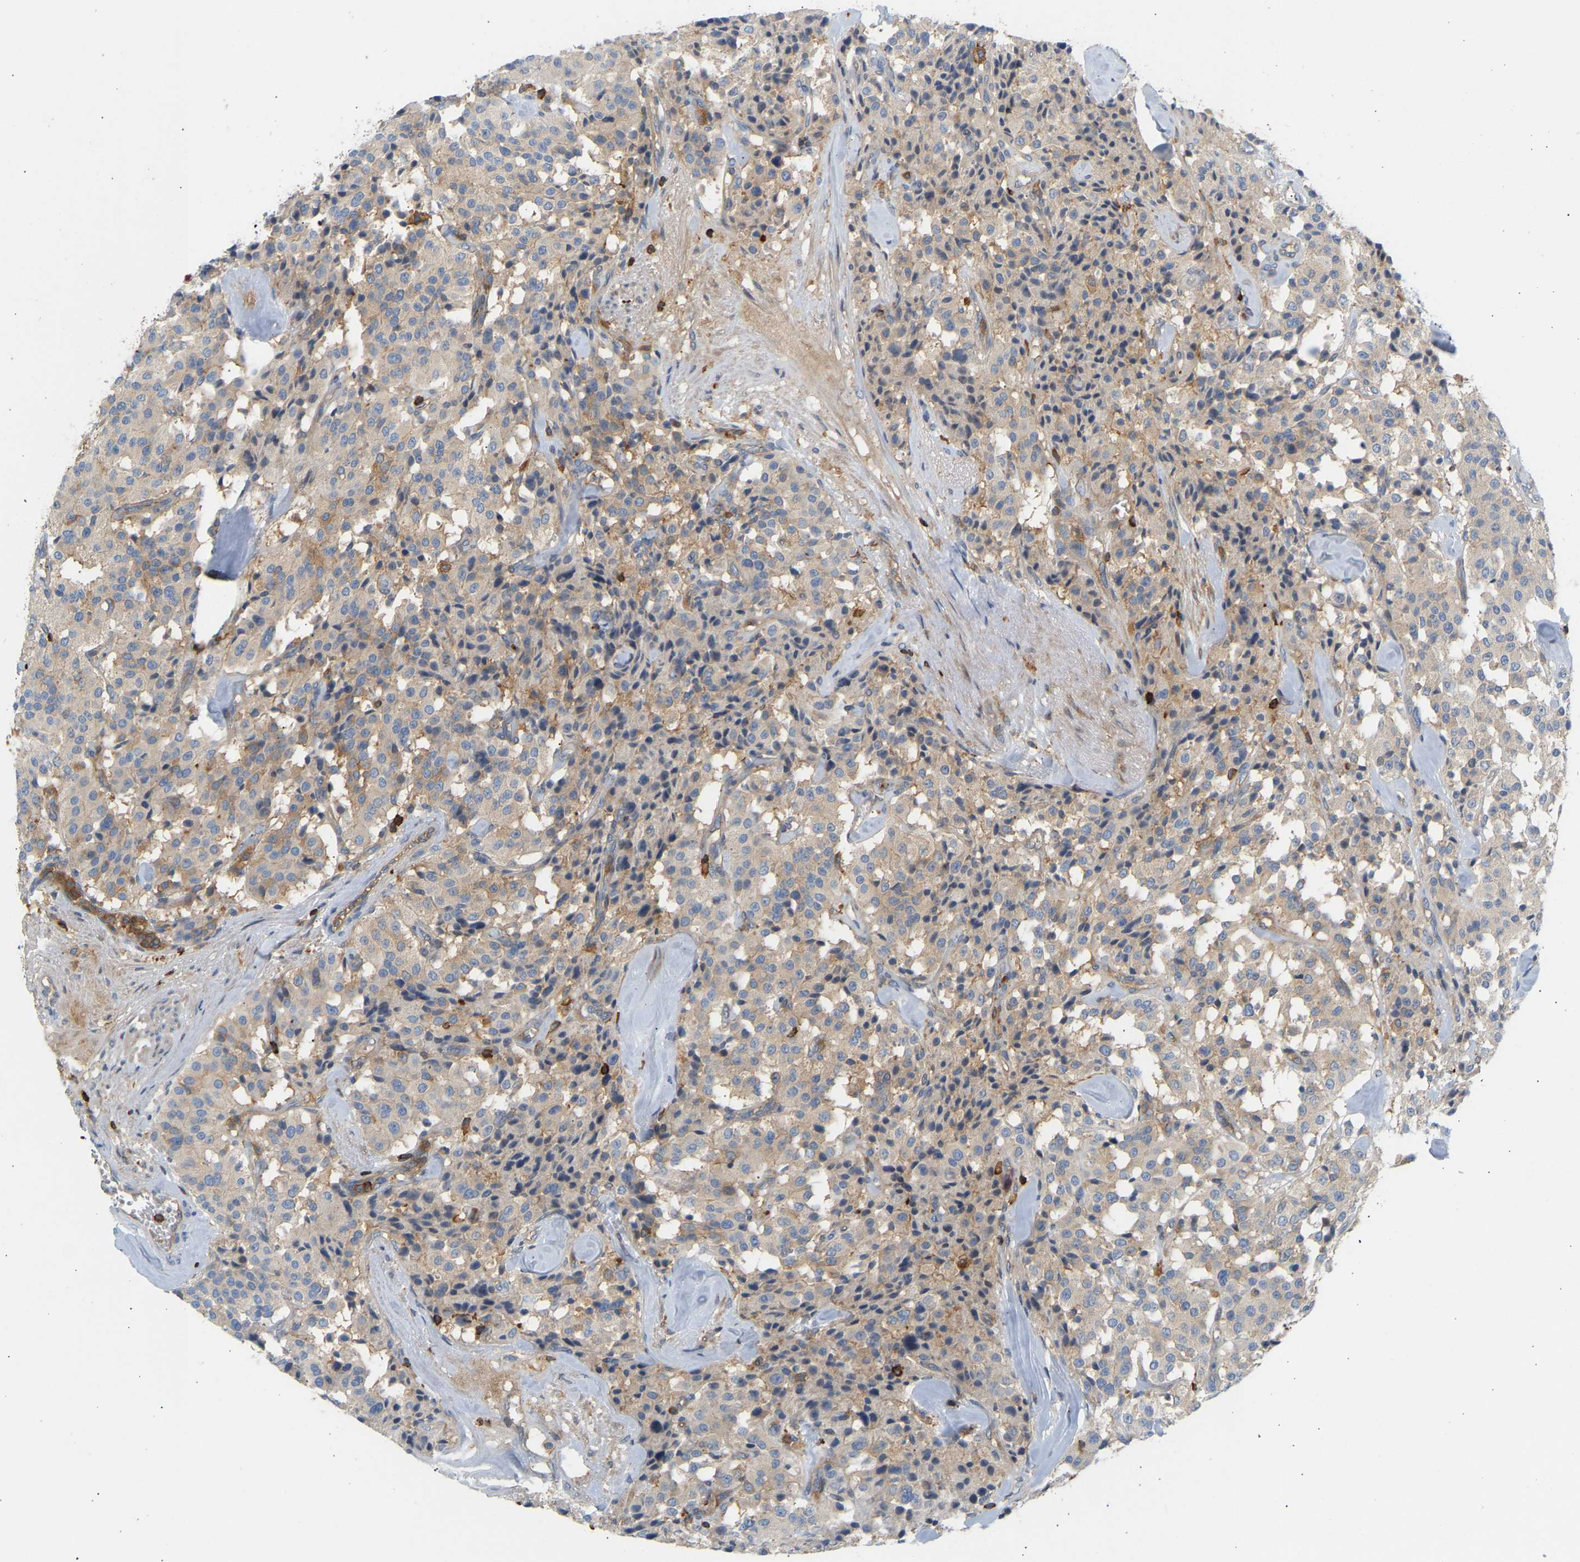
{"staining": {"intensity": "weak", "quantity": ">75%", "location": "cytoplasmic/membranous"}, "tissue": "carcinoid", "cell_type": "Tumor cells", "image_type": "cancer", "snomed": [{"axis": "morphology", "description": "Carcinoid, malignant, NOS"}, {"axis": "topography", "description": "Lung"}], "caption": "The immunohistochemical stain highlights weak cytoplasmic/membranous staining in tumor cells of carcinoid (malignant) tissue. Using DAB (3,3'-diaminobenzidine) (brown) and hematoxylin (blue) stains, captured at high magnification using brightfield microscopy.", "gene": "FNBP1", "patient": {"sex": "male", "age": 30}}